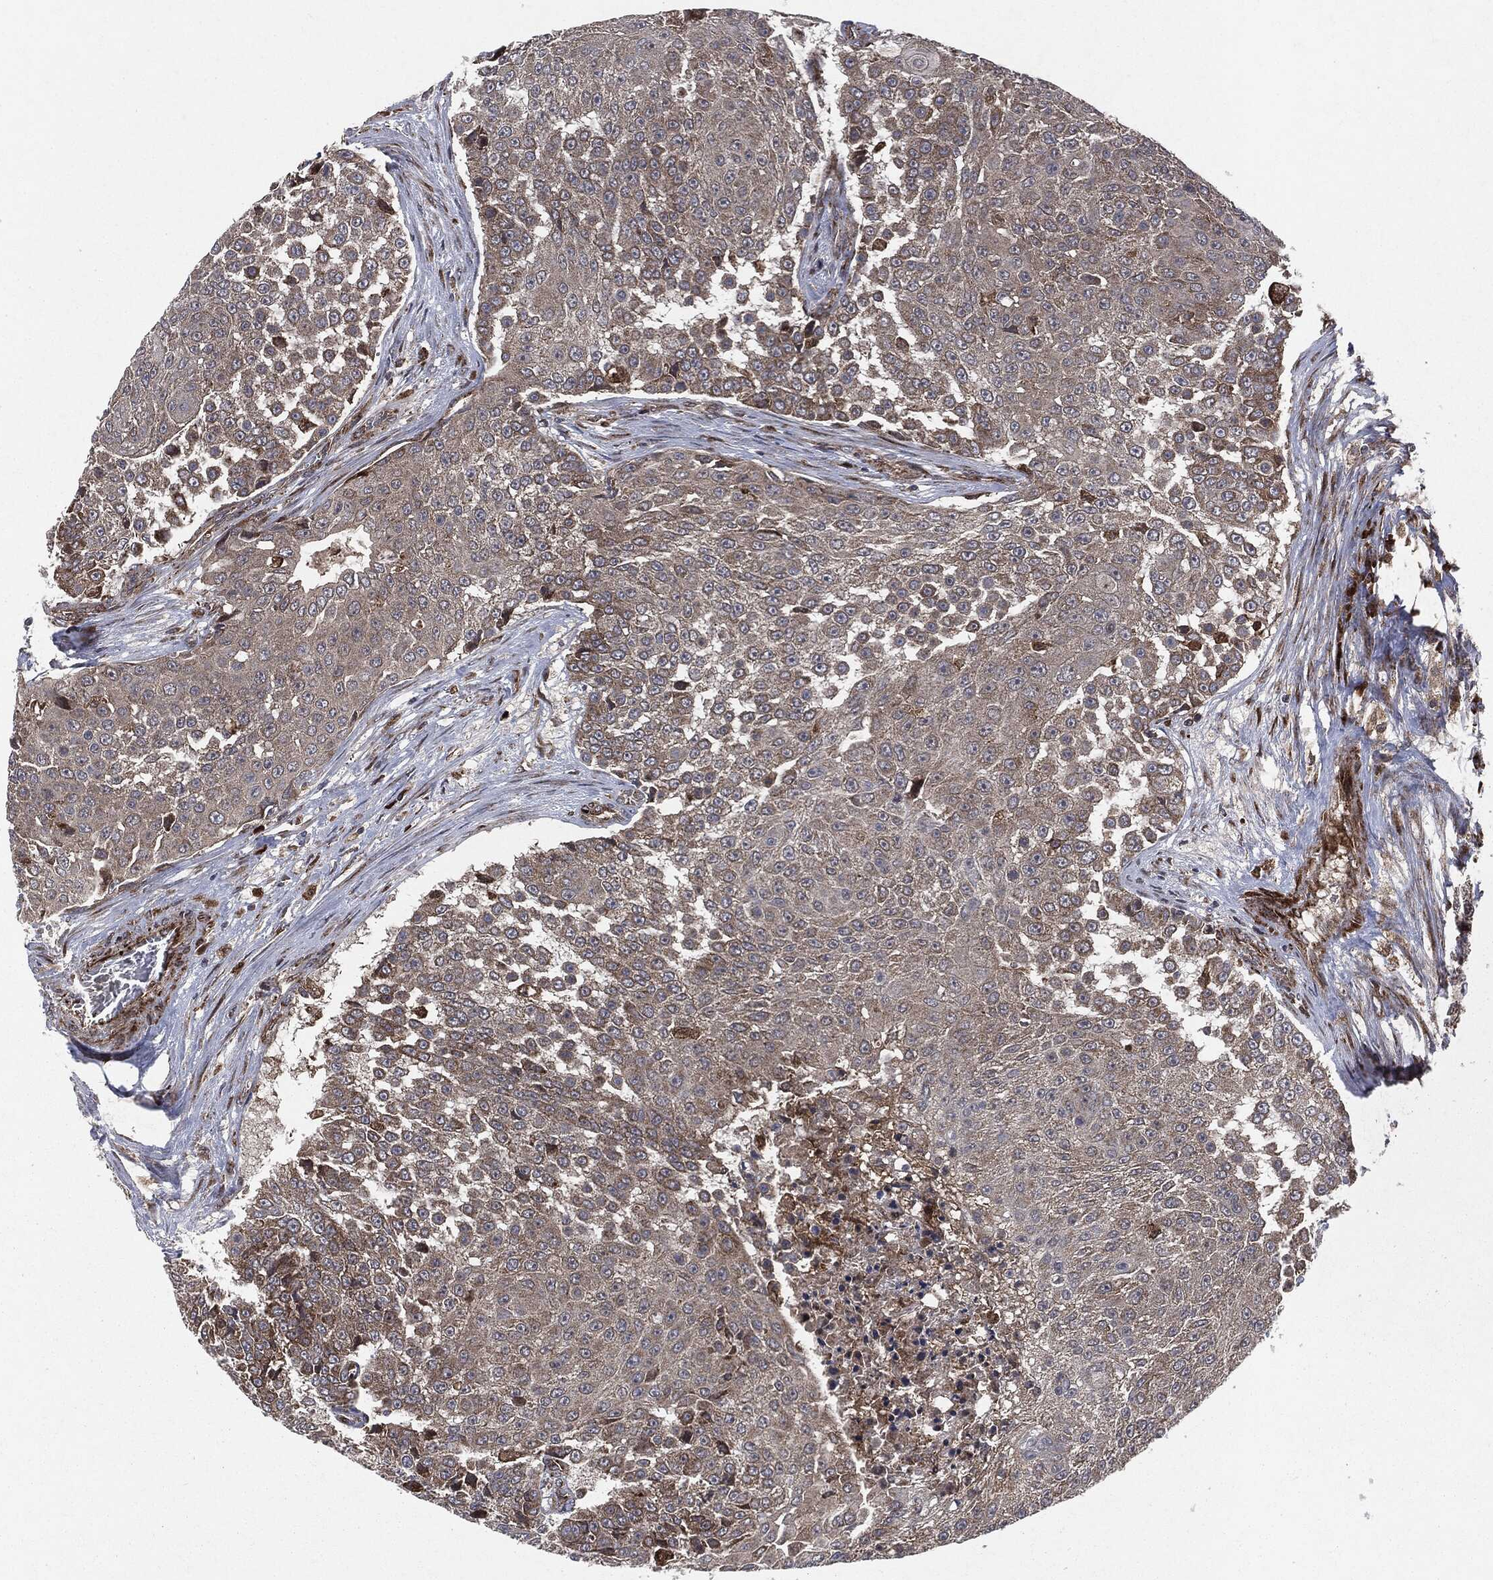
{"staining": {"intensity": "moderate", "quantity": "<25%", "location": "cytoplasmic/membranous"}, "tissue": "urothelial cancer", "cell_type": "Tumor cells", "image_type": "cancer", "snomed": [{"axis": "morphology", "description": "Urothelial carcinoma, High grade"}, {"axis": "topography", "description": "Urinary bladder"}], "caption": "Brown immunohistochemical staining in human urothelial cancer displays moderate cytoplasmic/membranous staining in about <25% of tumor cells.", "gene": "RAF1", "patient": {"sex": "female", "age": 63}}